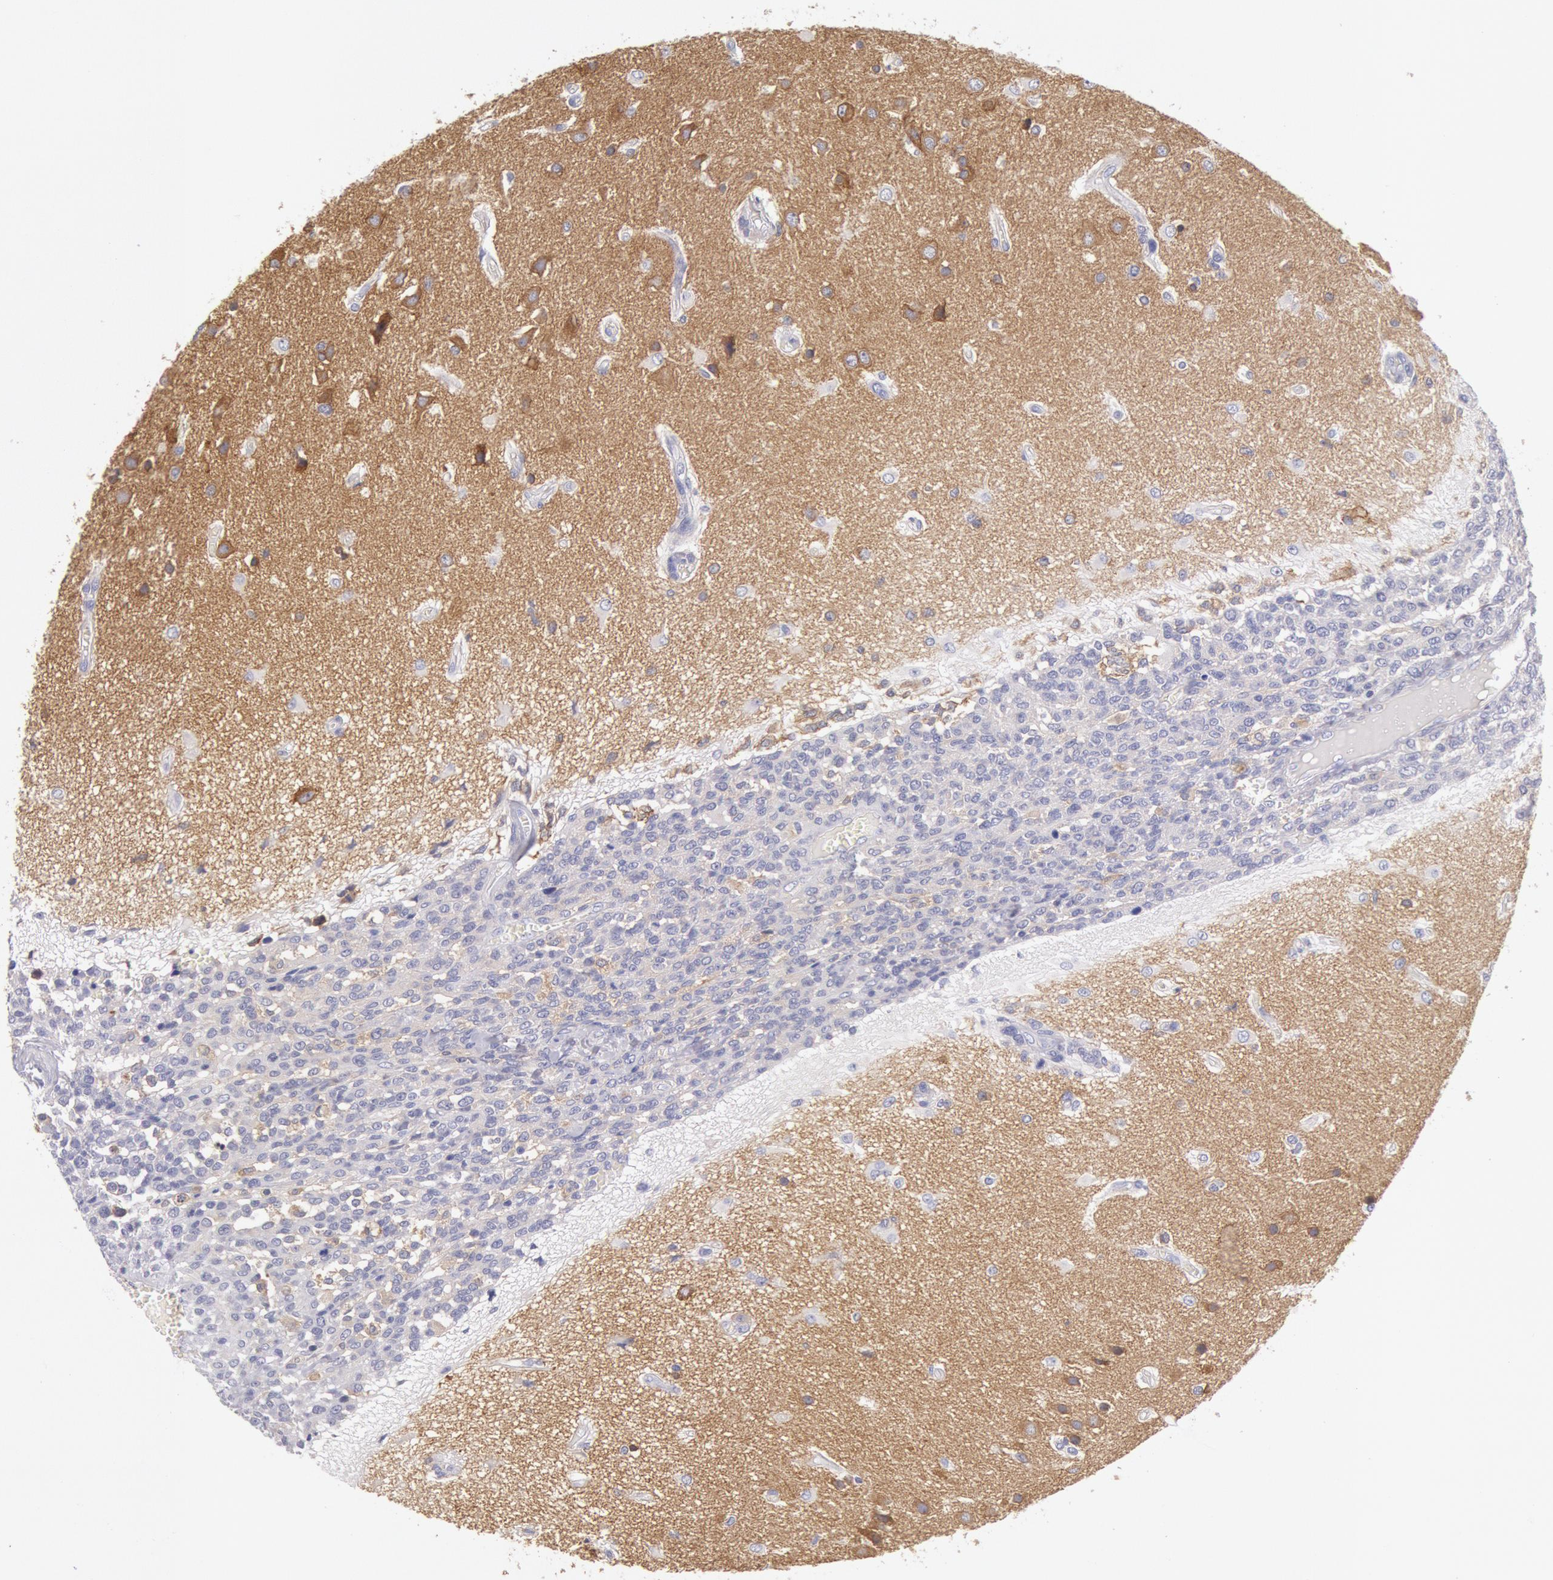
{"staining": {"intensity": "weak", "quantity": "<25%", "location": "cytoplasmic/membranous"}, "tissue": "glioma", "cell_type": "Tumor cells", "image_type": "cancer", "snomed": [{"axis": "morphology", "description": "Glioma, malignant, High grade"}, {"axis": "topography", "description": "Brain"}], "caption": "There is no significant staining in tumor cells of glioma.", "gene": "MYO5A", "patient": {"sex": "male", "age": 66}}